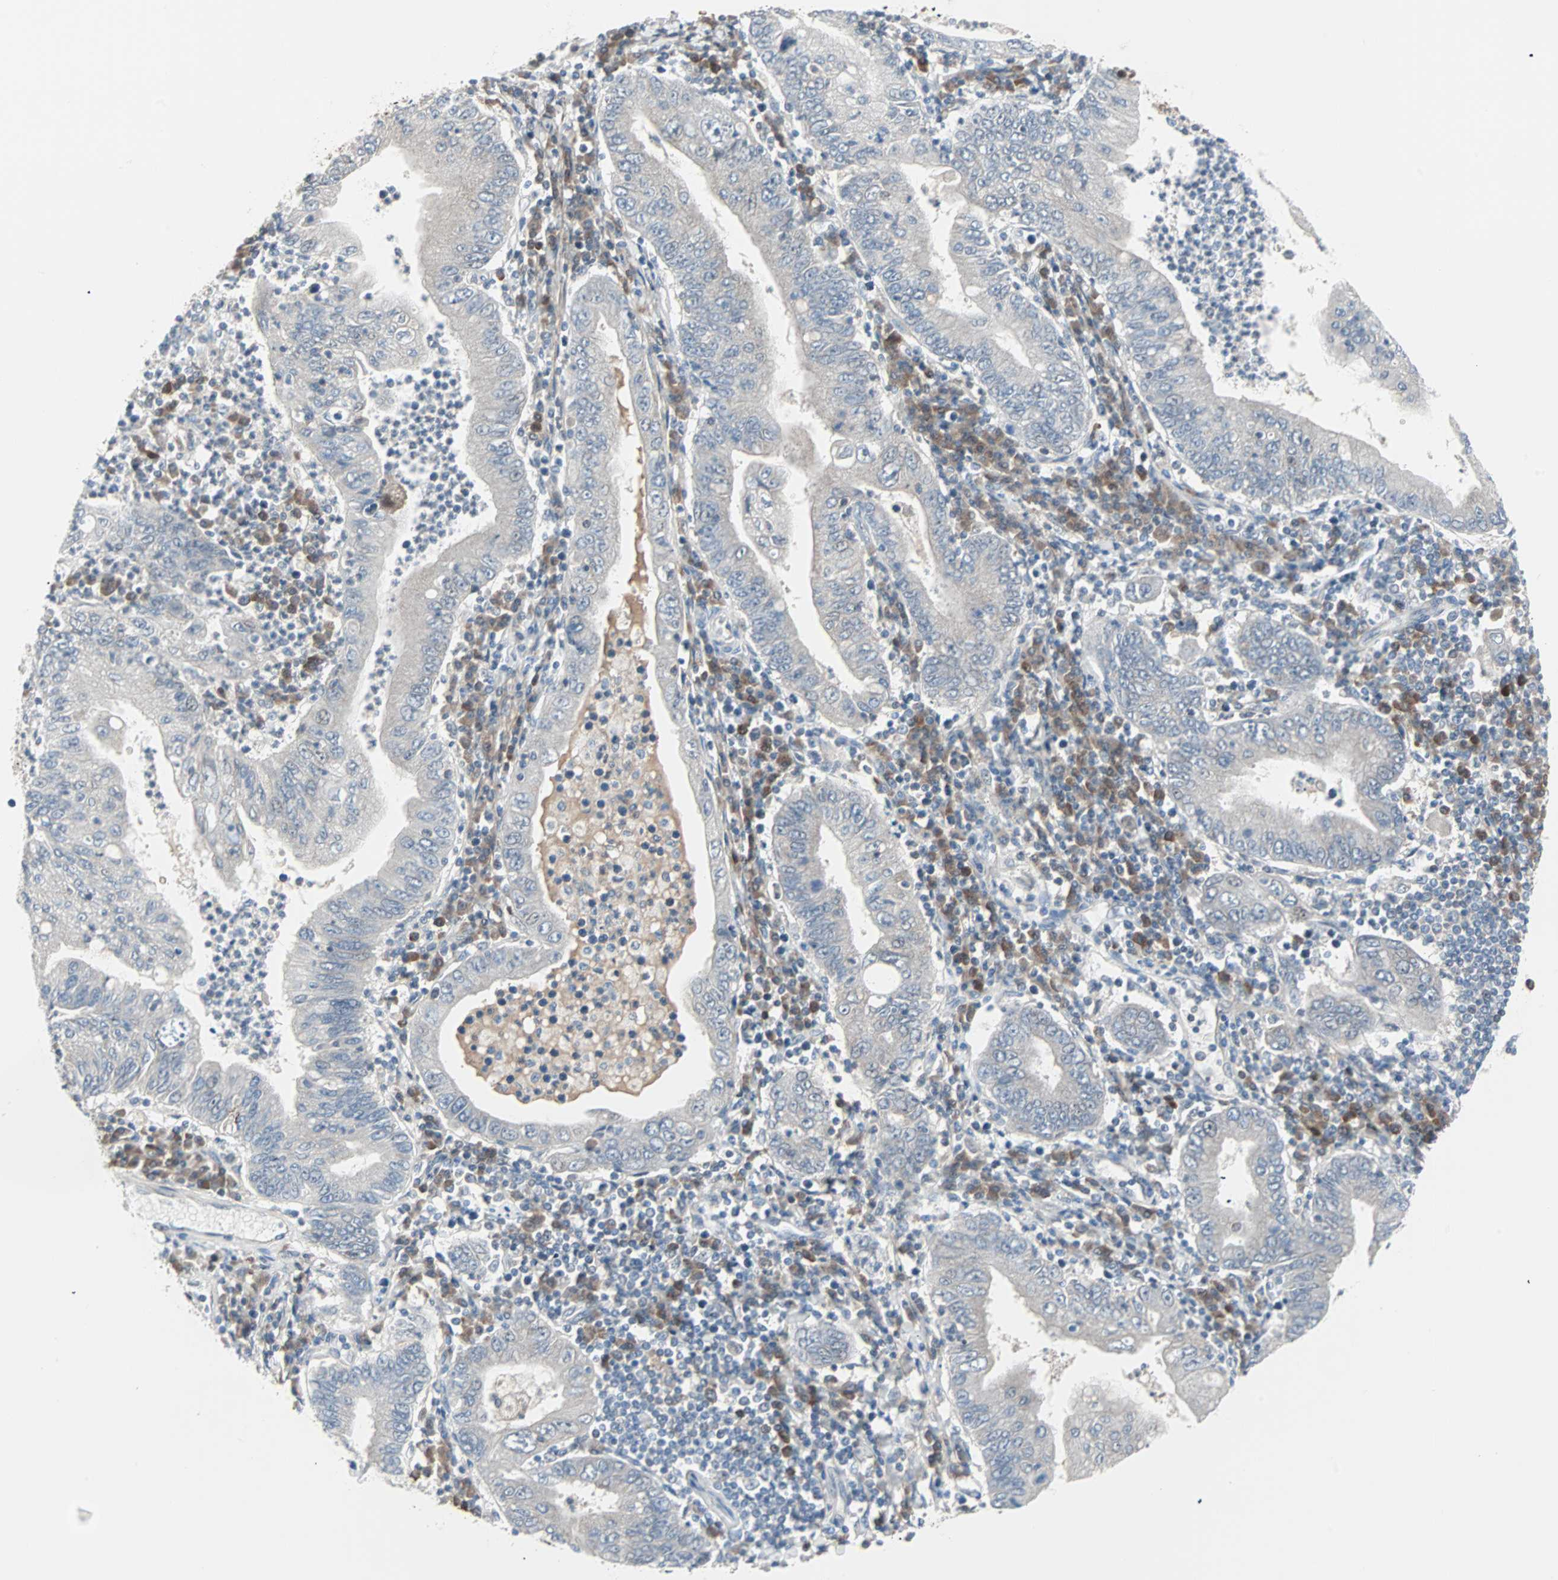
{"staining": {"intensity": "weak", "quantity": "<25%", "location": "cytoplasmic/membranous"}, "tissue": "stomach cancer", "cell_type": "Tumor cells", "image_type": "cancer", "snomed": [{"axis": "morphology", "description": "Normal tissue, NOS"}, {"axis": "morphology", "description": "Adenocarcinoma, NOS"}, {"axis": "topography", "description": "Esophagus"}, {"axis": "topography", "description": "Stomach, upper"}, {"axis": "topography", "description": "Peripheral nerve tissue"}], "caption": "High power microscopy histopathology image of an immunohistochemistry (IHC) image of stomach cancer (adenocarcinoma), revealing no significant staining in tumor cells.", "gene": "CASP3", "patient": {"sex": "male", "age": 62}}